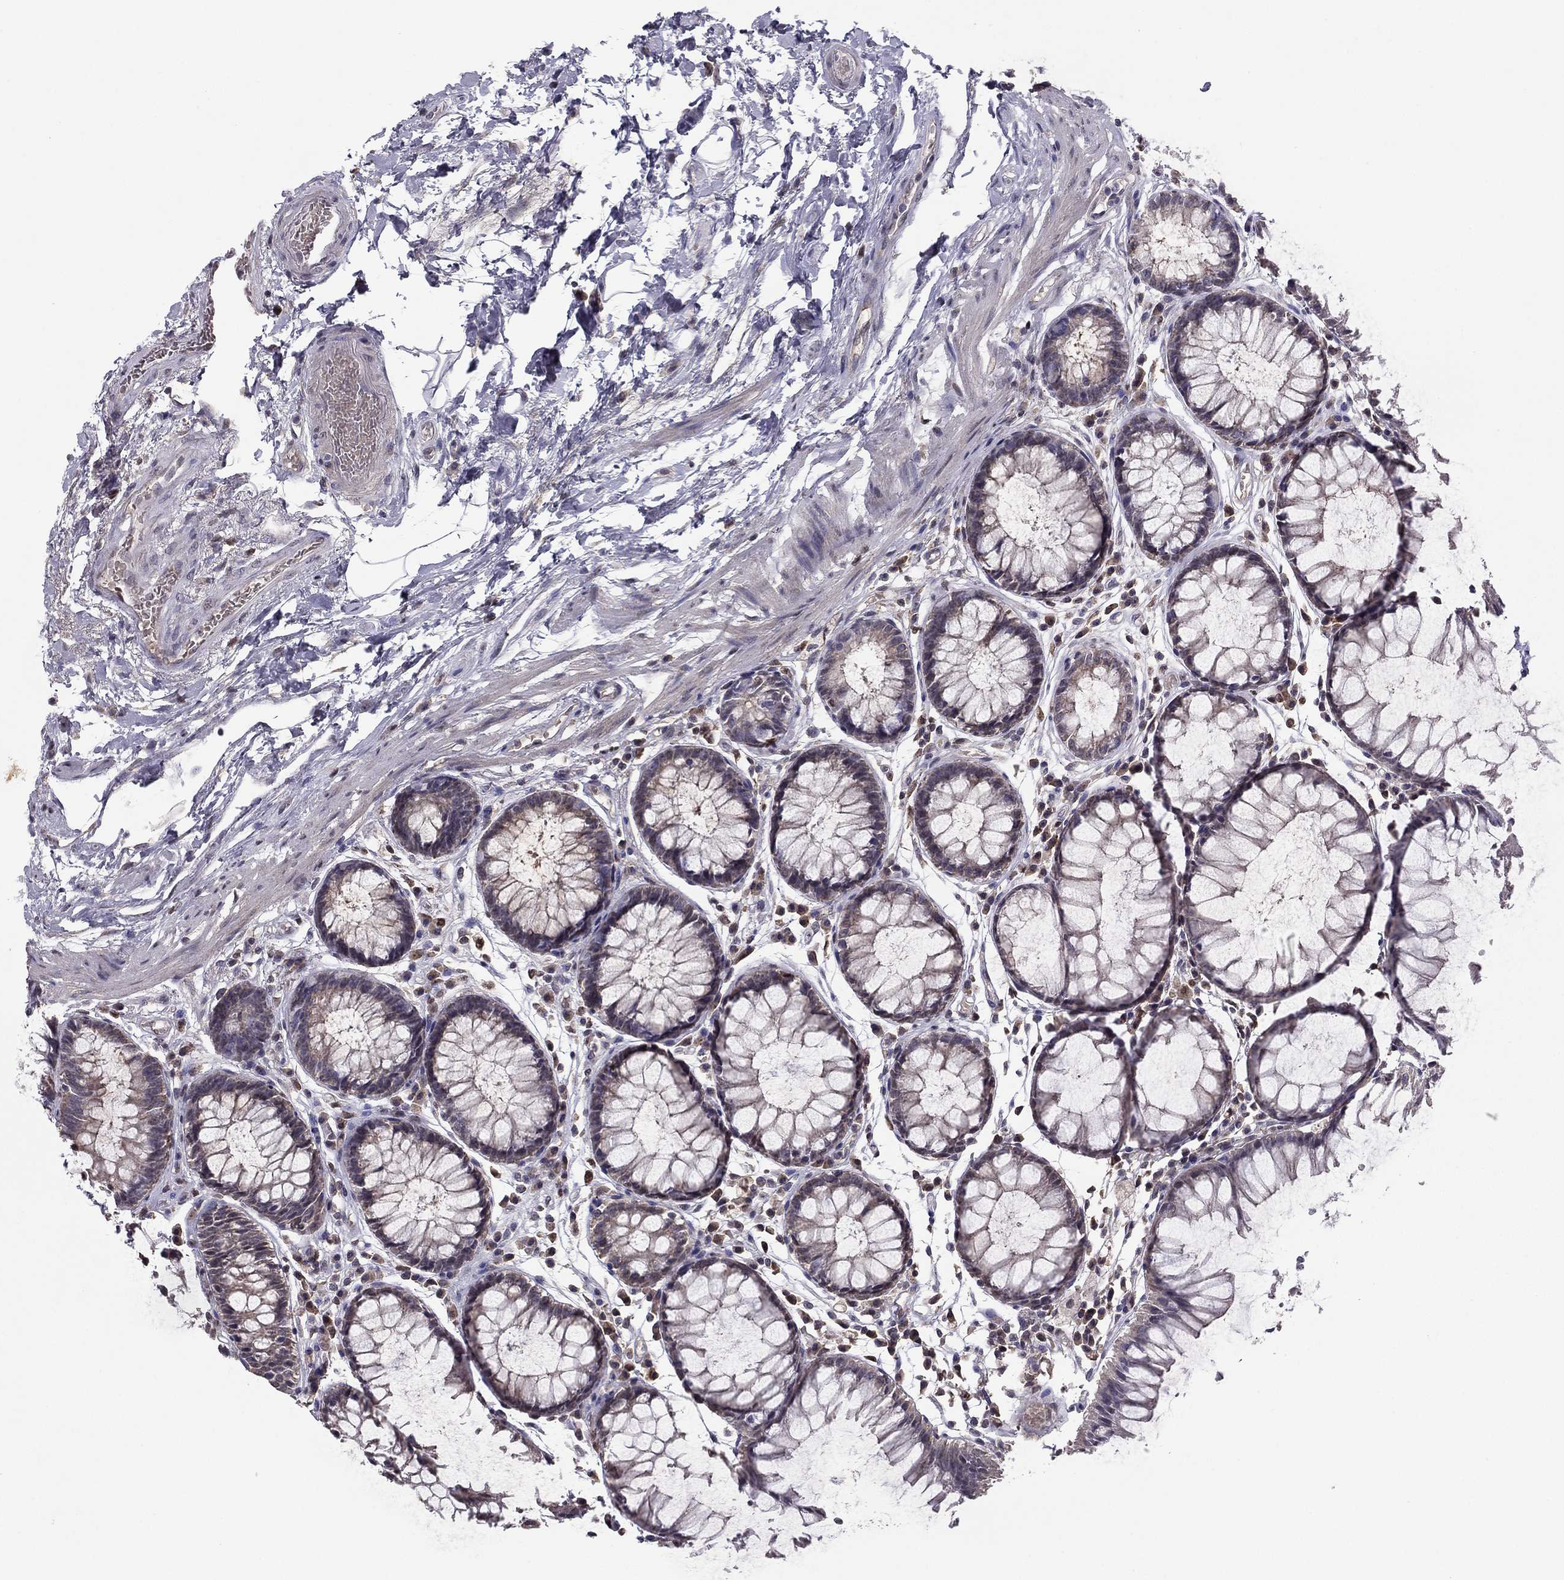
{"staining": {"intensity": "weak", "quantity": "<25%", "location": "cytoplasmic/membranous"}, "tissue": "rectum", "cell_type": "Glandular cells", "image_type": "normal", "snomed": [{"axis": "morphology", "description": "Normal tissue, NOS"}, {"axis": "topography", "description": "Rectum"}], "caption": "IHC micrograph of unremarkable rectum: human rectum stained with DAB (3,3'-diaminobenzidine) reveals no significant protein expression in glandular cells. (Stains: DAB (3,3'-diaminobenzidine) immunohistochemistry (IHC) with hematoxylin counter stain, Microscopy: brightfield microscopy at high magnification).", "gene": "HCN1", "patient": {"sex": "female", "age": 68}}